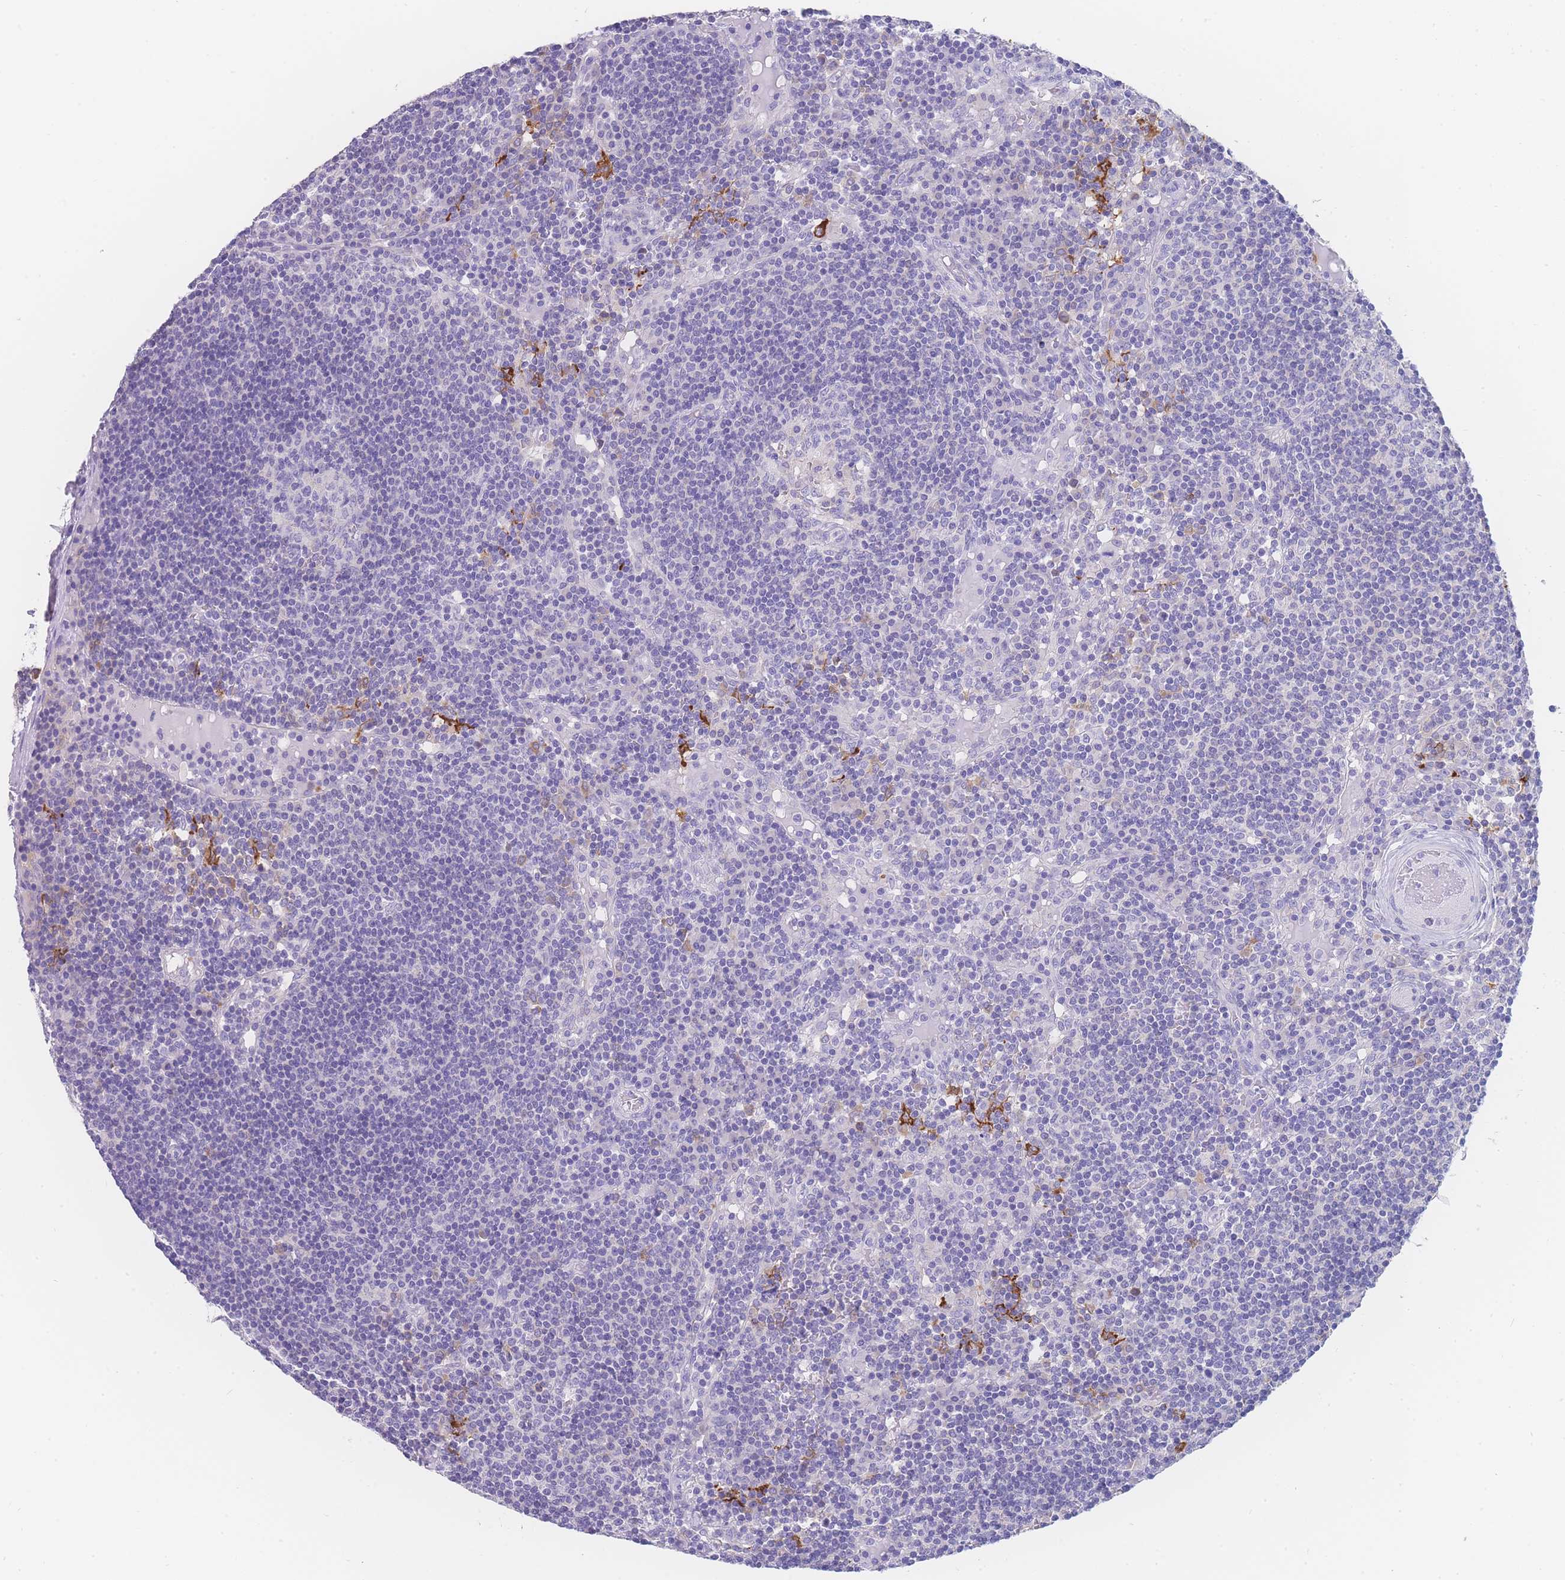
{"staining": {"intensity": "negative", "quantity": "none", "location": "none"}, "tissue": "lymph node", "cell_type": "Germinal center cells", "image_type": "normal", "snomed": [{"axis": "morphology", "description": "Normal tissue, NOS"}, {"axis": "topography", "description": "Lymph node"}], "caption": "A high-resolution histopathology image shows immunohistochemistry (IHC) staining of benign lymph node, which exhibits no significant positivity in germinal center cells.", "gene": "LZTFL1", "patient": {"sex": "male", "age": 53}}